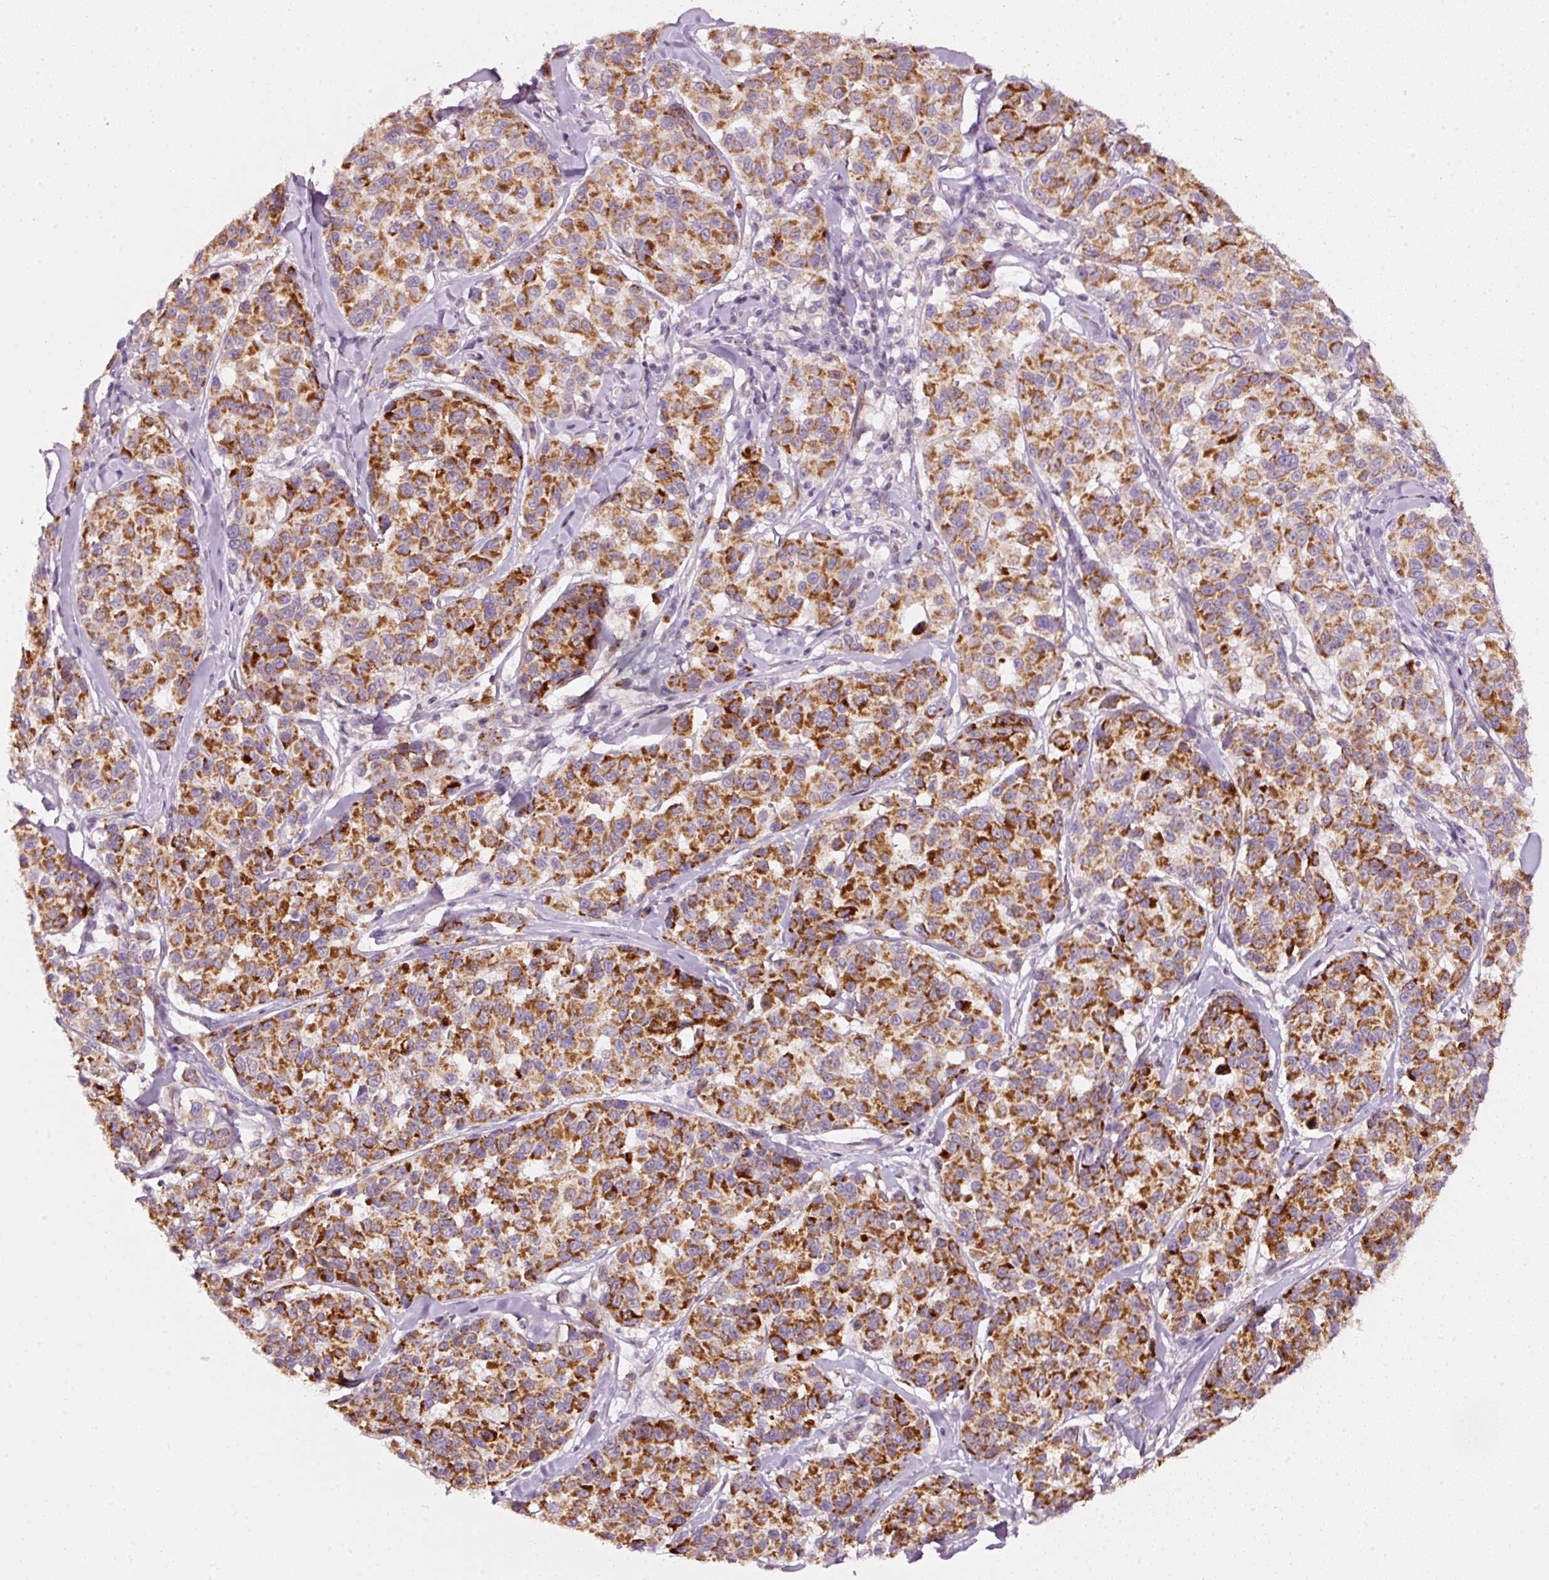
{"staining": {"intensity": "strong", "quantity": ">75%", "location": "cytoplasmic/membranous"}, "tissue": "melanoma", "cell_type": "Tumor cells", "image_type": "cancer", "snomed": [{"axis": "morphology", "description": "Malignant melanoma, NOS"}, {"axis": "topography", "description": "Skin"}], "caption": "Brown immunohistochemical staining in melanoma displays strong cytoplasmic/membranous staining in approximately >75% of tumor cells. The staining was performed using DAB, with brown indicating positive protein expression. Nuclei are stained blue with hematoxylin.", "gene": "TOB2", "patient": {"sex": "female", "age": 66}}